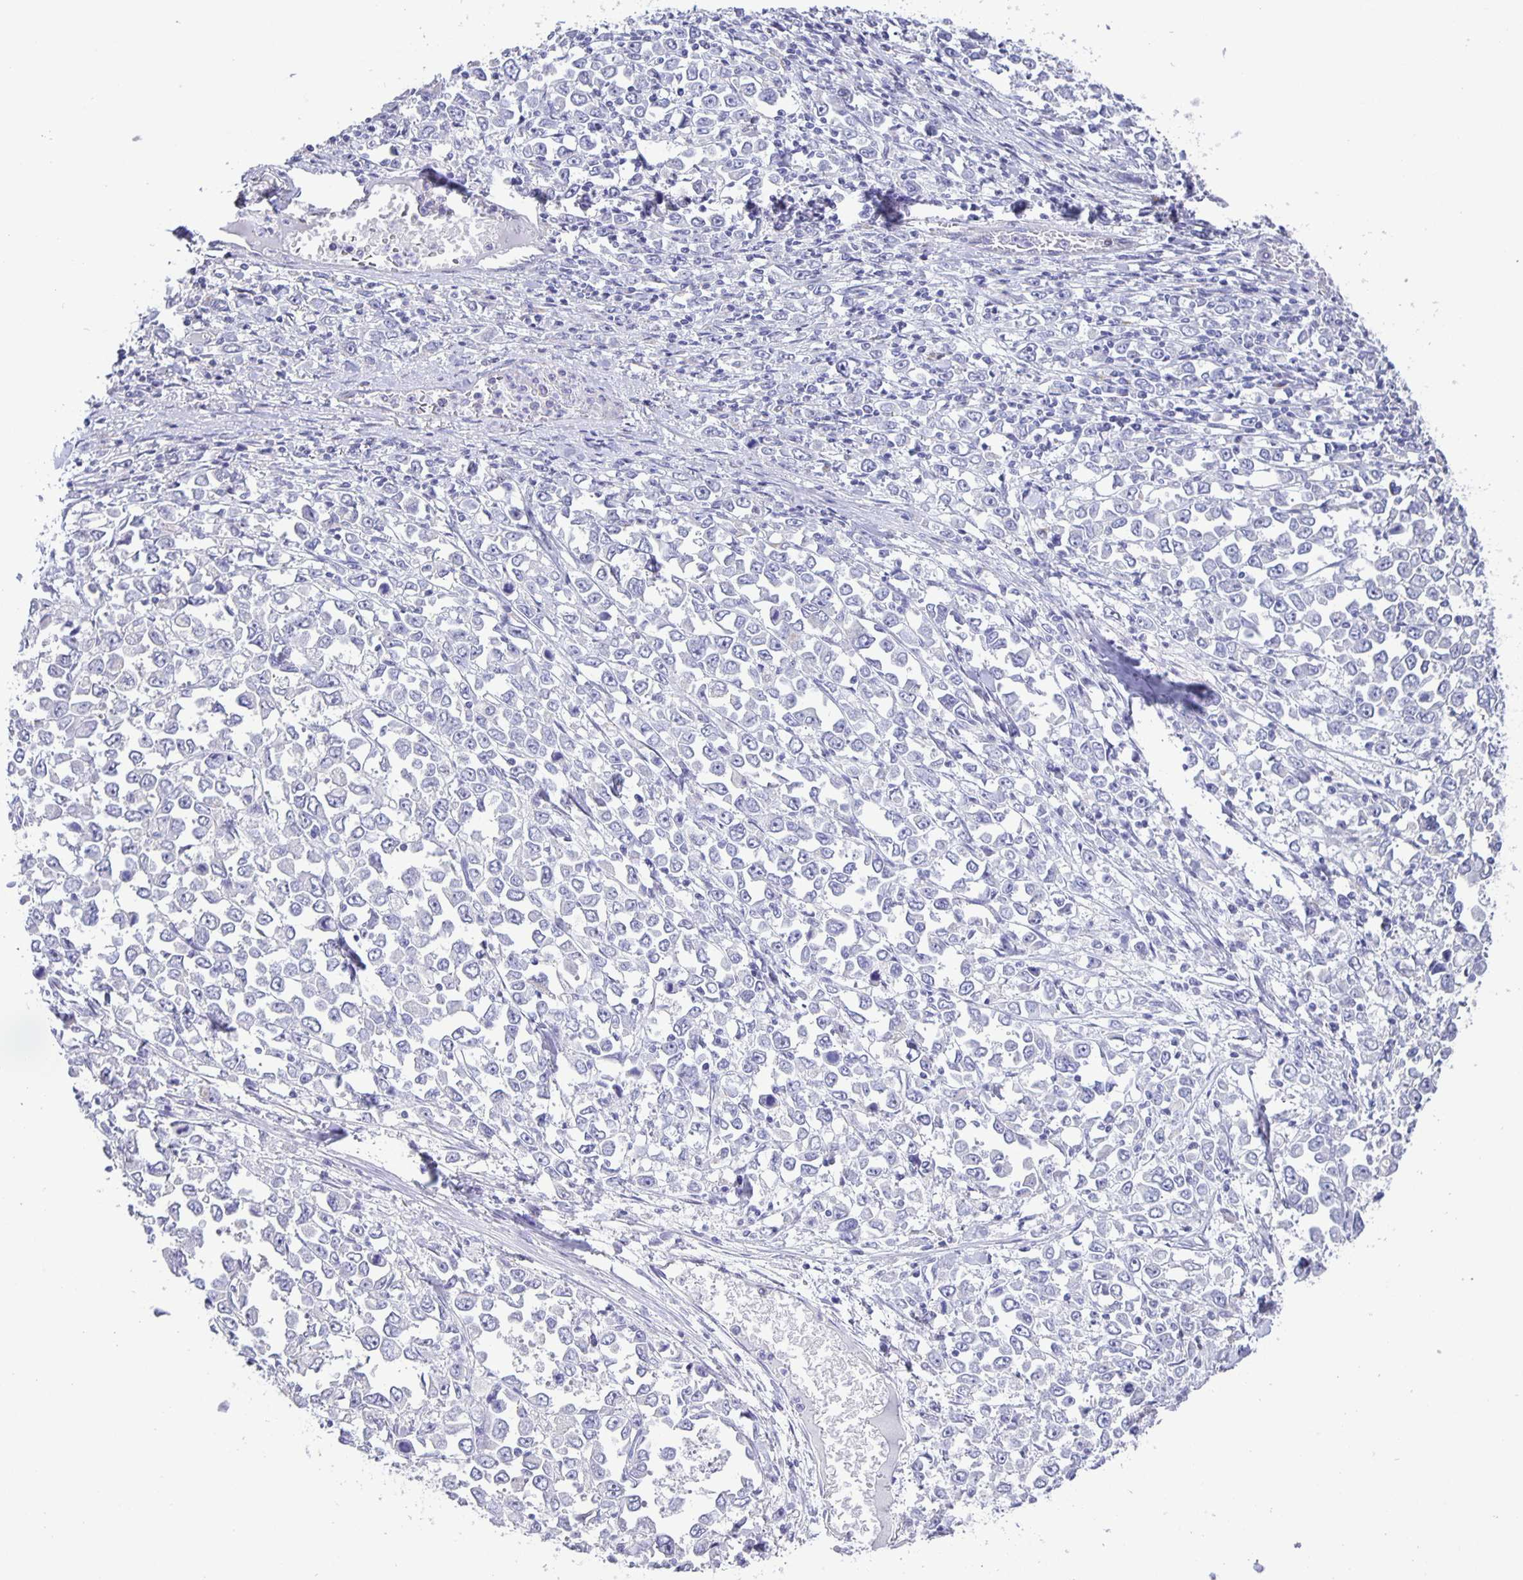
{"staining": {"intensity": "negative", "quantity": "none", "location": "none"}, "tissue": "stomach cancer", "cell_type": "Tumor cells", "image_type": "cancer", "snomed": [{"axis": "morphology", "description": "Adenocarcinoma, NOS"}, {"axis": "topography", "description": "Stomach, upper"}], "caption": "Immunohistochemical staining of adenocarcinoma (stomach) exhibits no significant expression in tumor cells. Brightfield microscopy of IHC stained with DAB (brown) and hematoxylin (blue), captured at high magnification.", "gene": "PHRF1", "patient": {"sex": "male", "age": 70}}